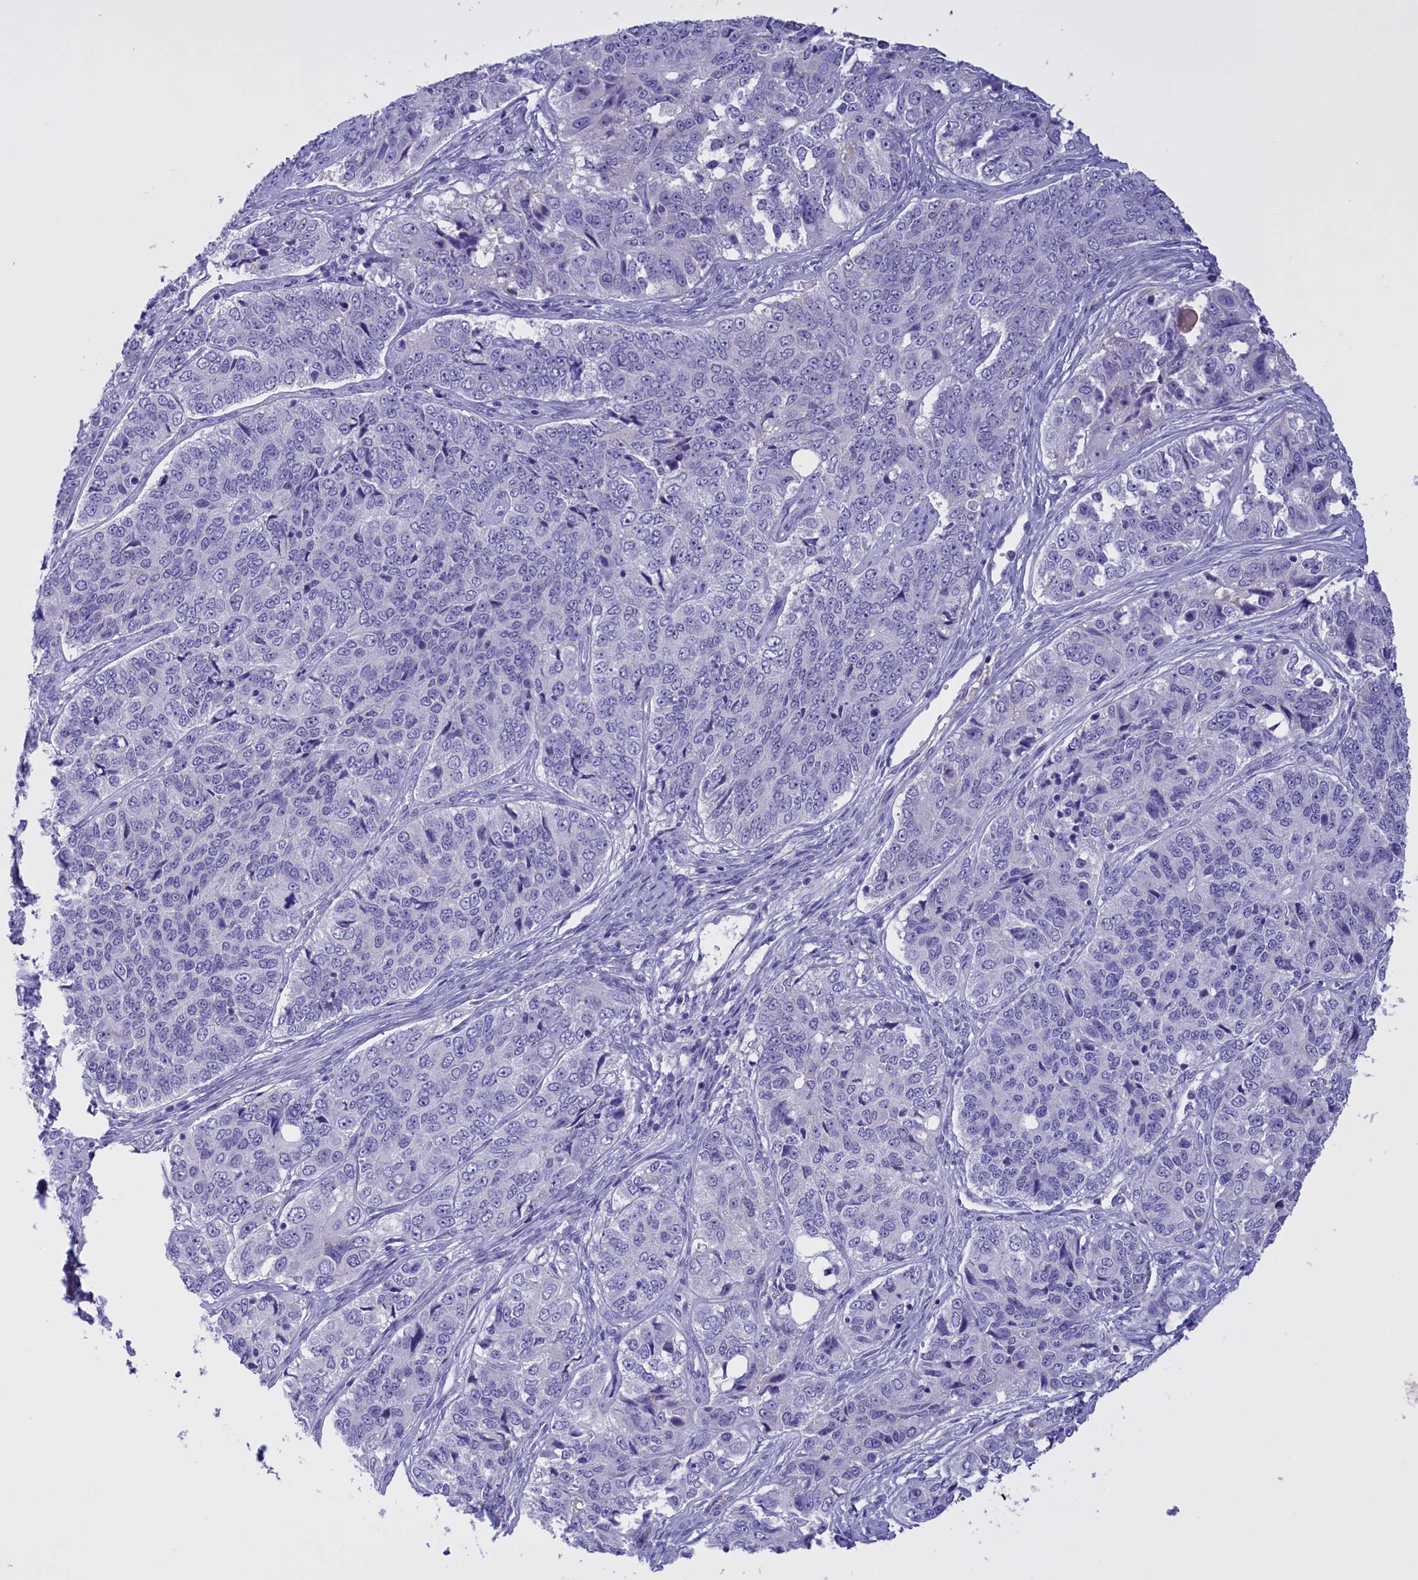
{"staining": {"intensity": "negative", "quantity": "none", "location": "none"}, "tissue": "ovarian cancer", "cell_type": "Tumor cells", "image_type": "cancer", "snomed": [{"axis": "morphology", "description": "Carcinoma, endometroid"}, {"axis": "topography", "description": "Ovary"}], "caption": "Ovarian cancer was stained to show a protein in brown. There is no significant staining in tumor cells.", "gene": "PROK2", "patient": {"sex": "female", "age": 51}}